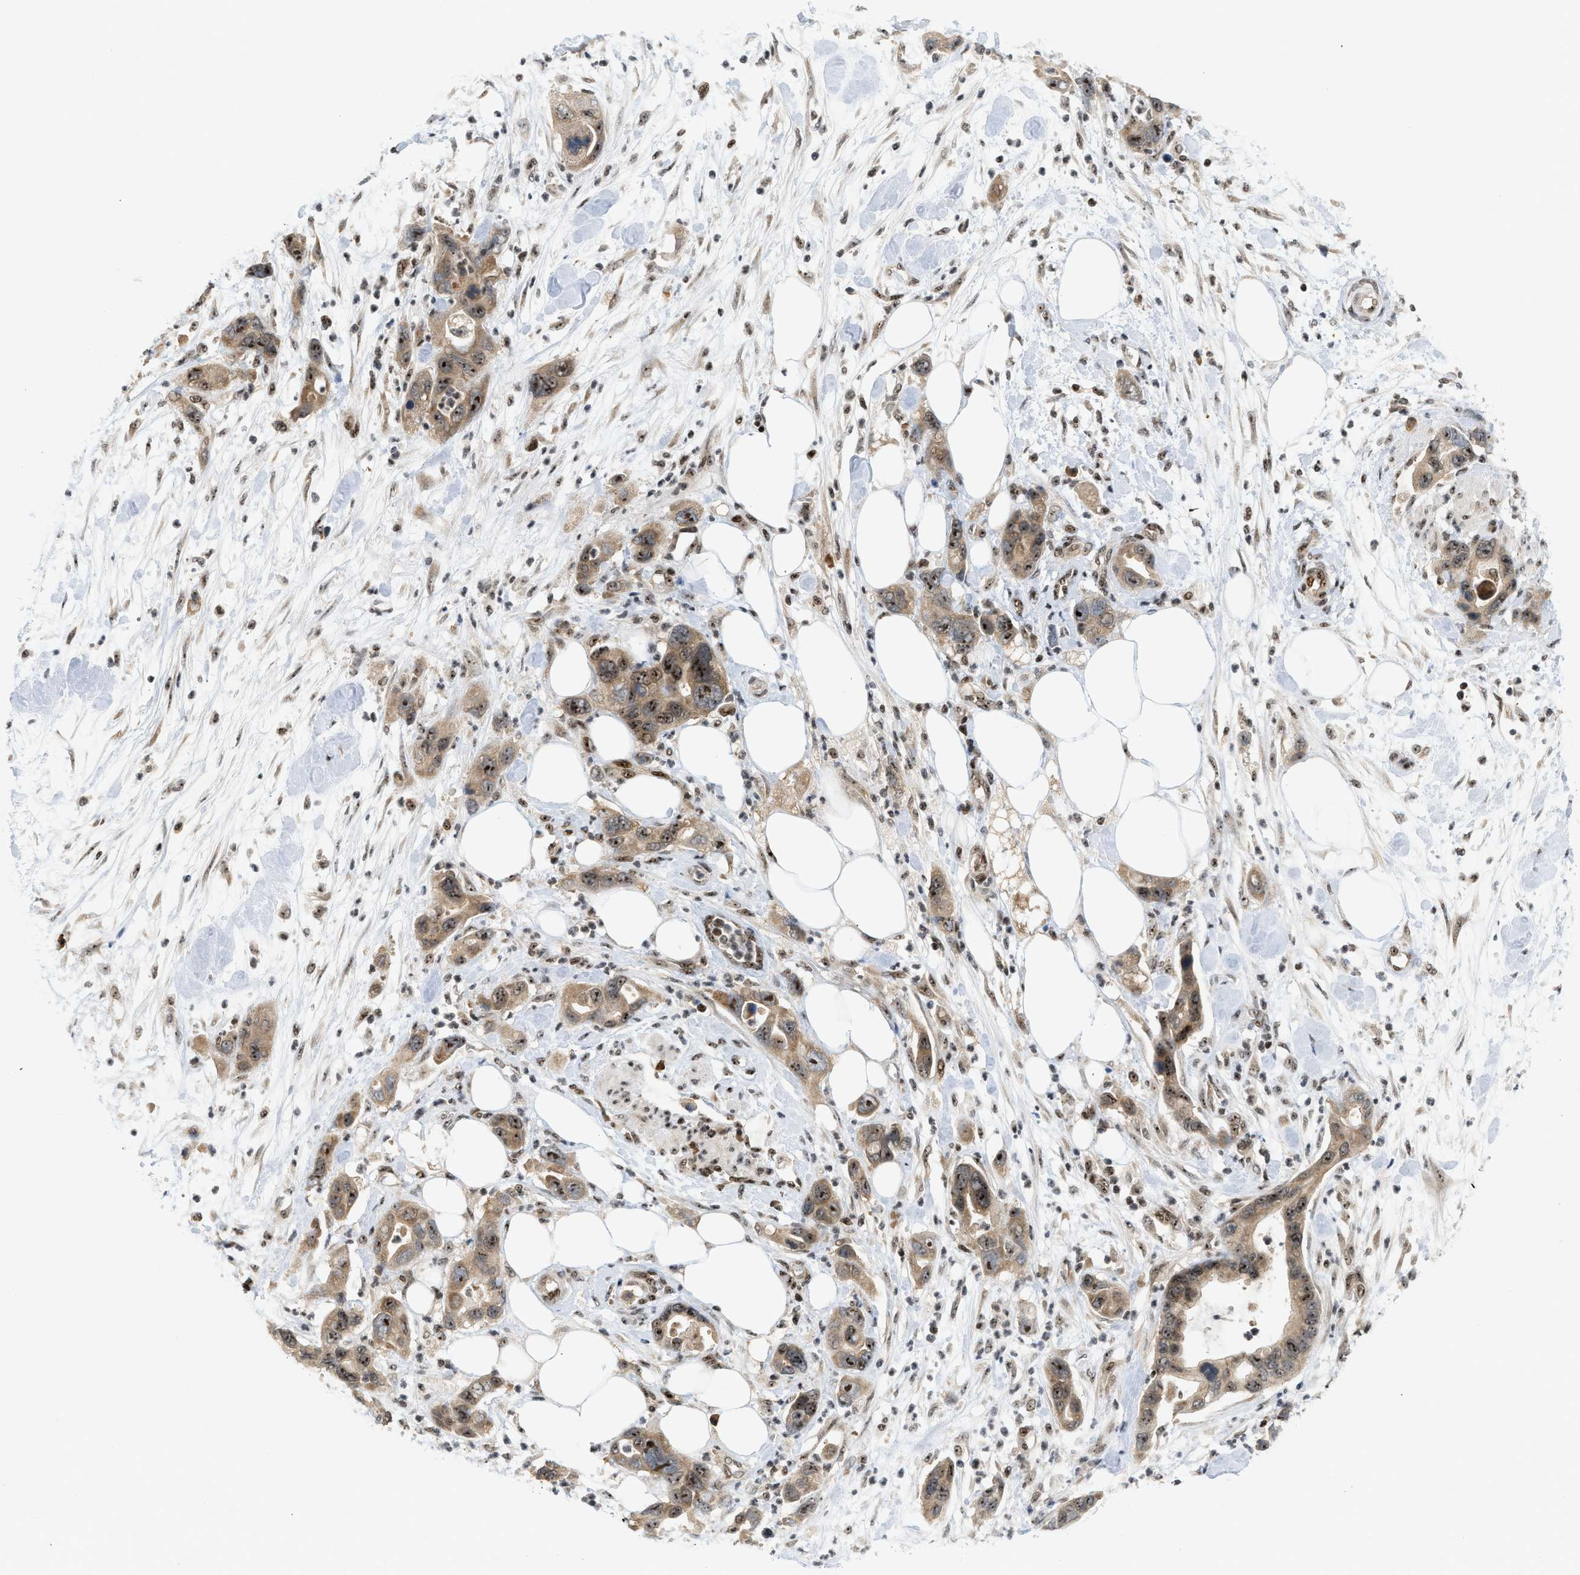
{"staining": {"intensity": "strong", "quantity": ">75%", "location": "cytoplasmic/membranous,nuclear"}, "tissue": "pancreatic cancer", "cell_type": "Tumor cells", "image_type": "cancer", "snomed": [{"axis": "morphology", "description": "Normal tissue, NOS"}, {"axis": "morphology", "description": "Adenocarcinoma, NOS"}, {"axis": "topography", "description": "Pancreas"}], "caption": "Protein staining of pancreatic cancer tissue shows strong cytoplasmic/membranous and nuclear staining in approximately >75% of tumor cells.", "gene": "ZNF22", "patient": {"sex": "female", "age": 71}}